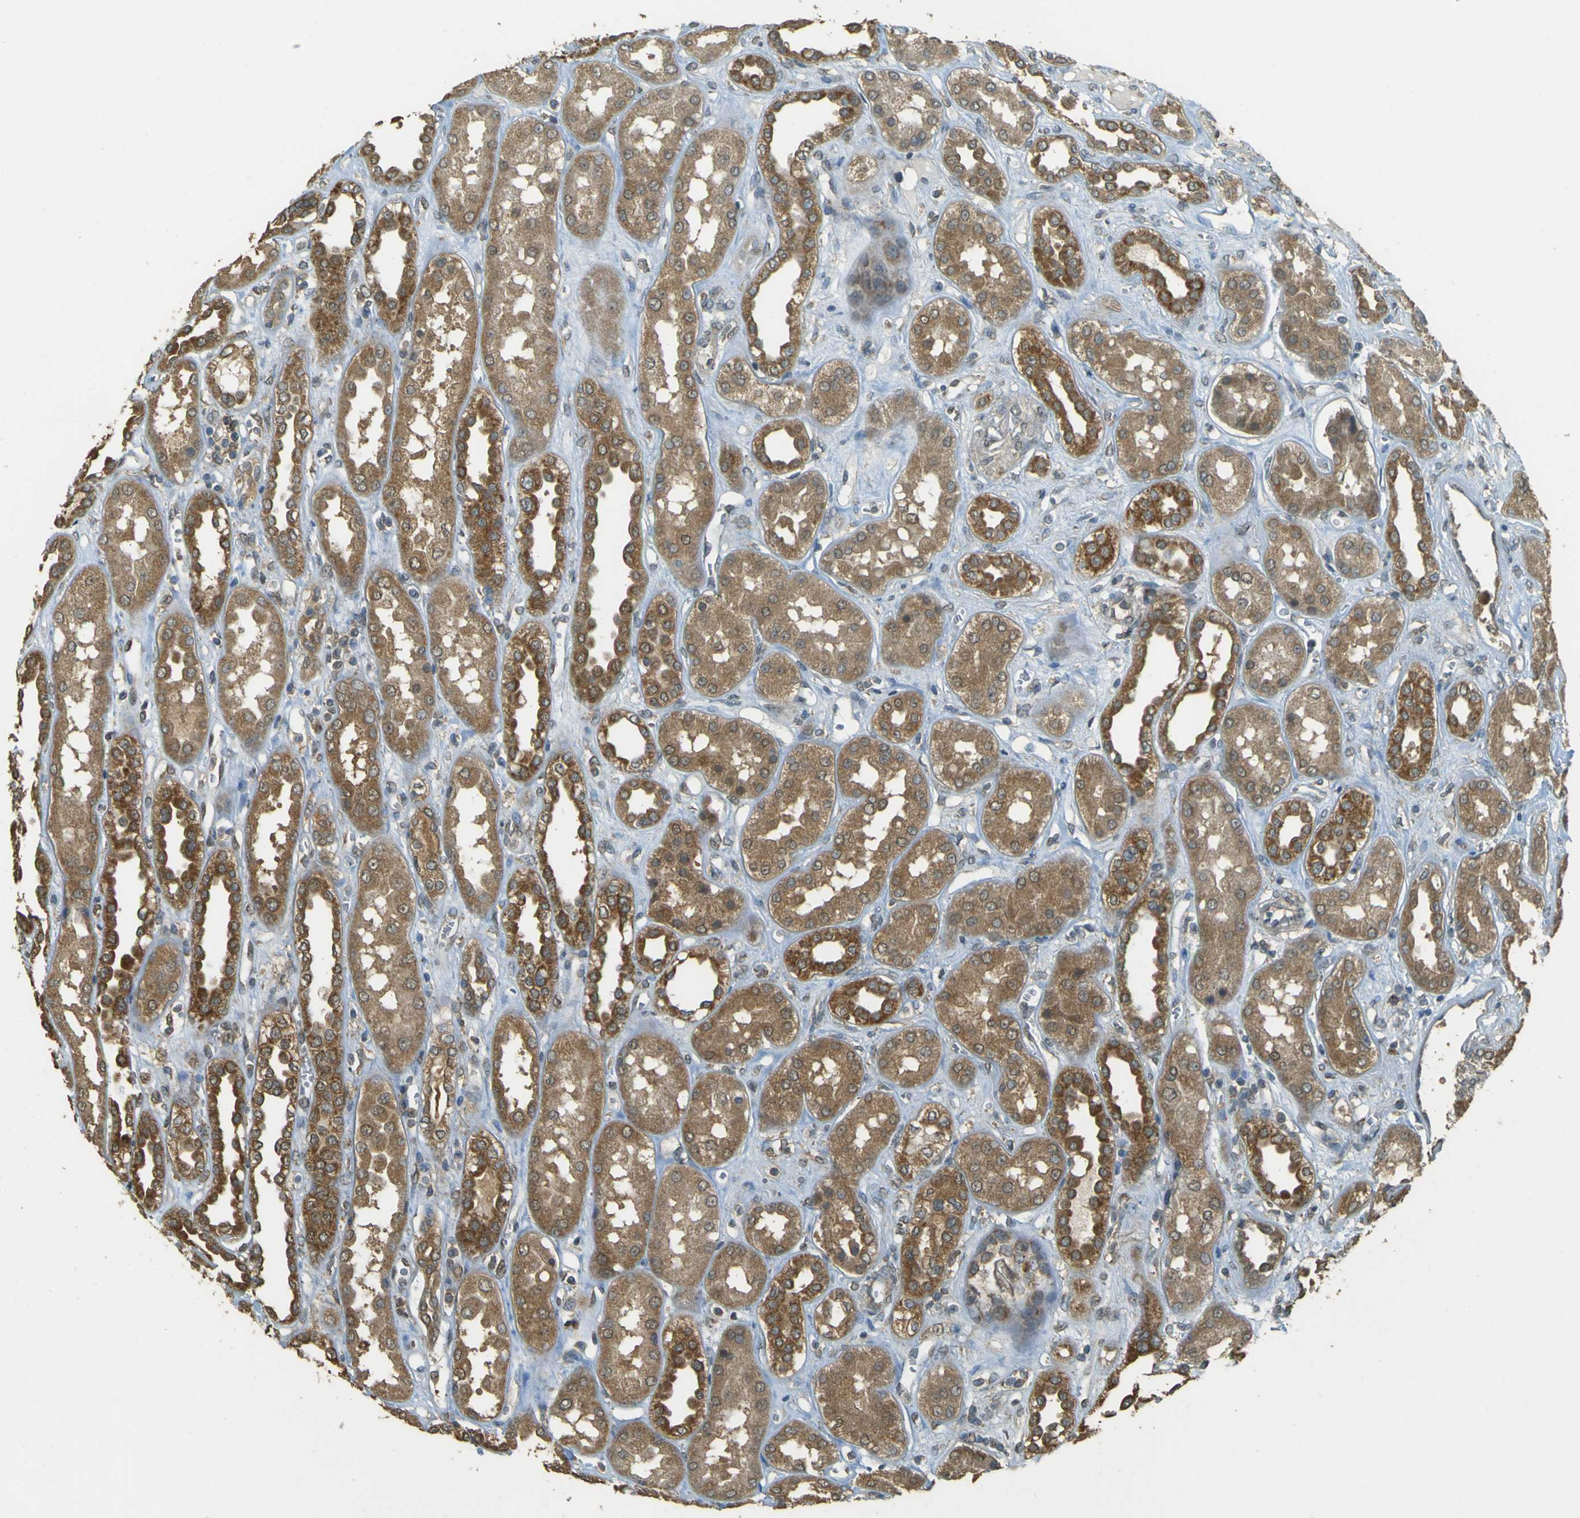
{"staining": {"intensity": "weak", "quantity": "<25%", "location": "cytoplasmic/membranous"}, "tissue": "kidney", "cell_type": "Cells in glomeruli", "image_type": "normal", "snomed": [{"axis": "morphology", "description": "Normal tissue, NOS"}, {"axis": "topography", "description": "Kidney"}], "caption": "High magnification brightfield microscopy of normal kidney stained with DAB (3,3'-diaminobenzidine) (brown) and counterstained with hematoxylin (blue): cells in glomeruli show no significant positivity. (DAB immunohistochemistry, high magnification).", "gene": "GOLGA1", "patient": {"sex": "male", "age": 59}}